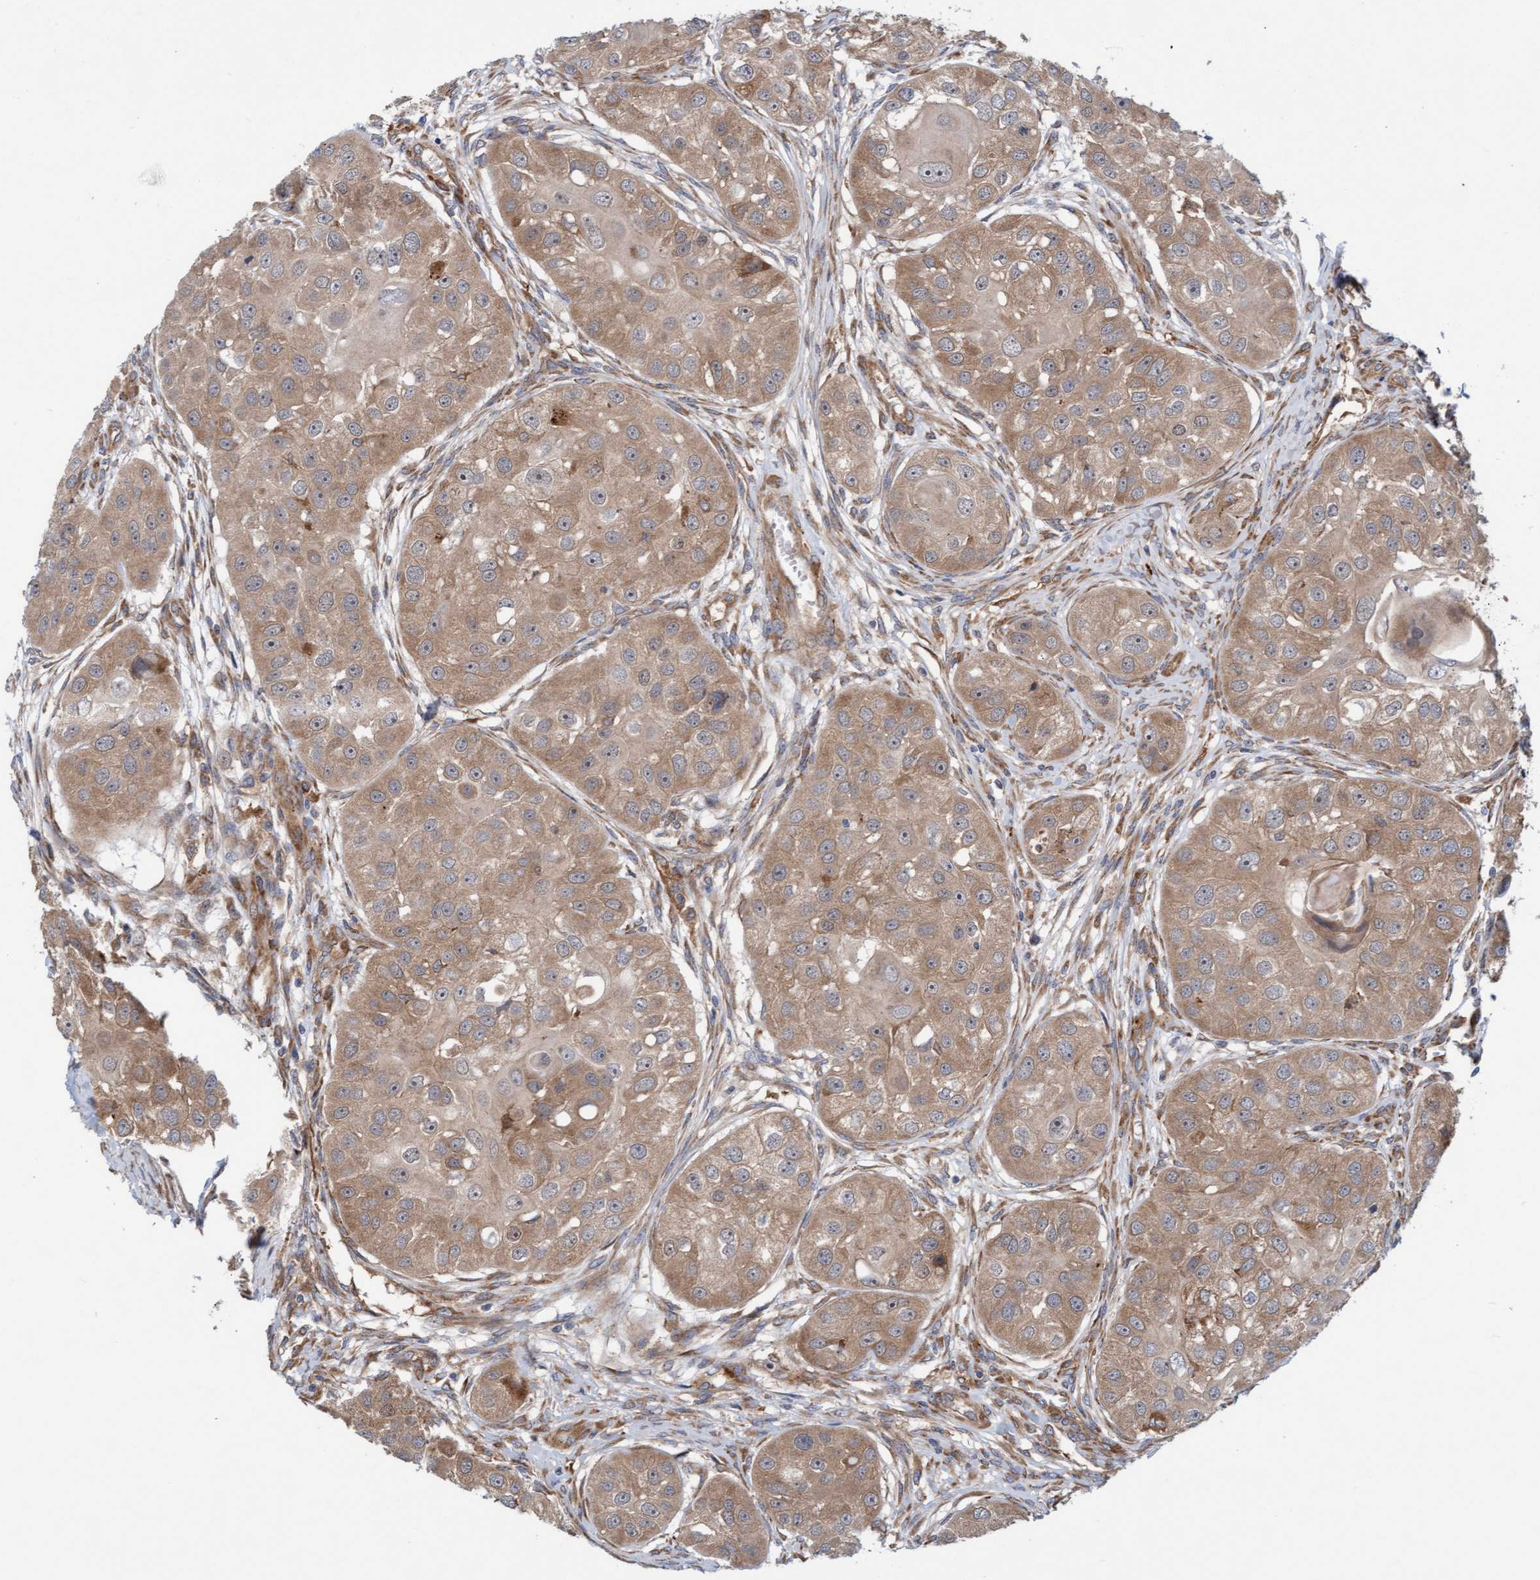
{"staining": {"intensity": "weak", "quantity": ">75%", "location": "cytoplasmic/membranous"}, "tissue": "head and neck cancer", "cell_type": "Tumor cells", "image_type": "cancer", "snomed": [{"axis": "morphology", "description": "Normal tissue, NOS"}, {"axis": "morphology", "description": "Squamous cell carcinoma, NOS"}, {"axis": "topography", "description": "Skeletal muscle"}, {"axis": "topography", "description": "Head-Neck"}], "caption": "The immunohistochemical stain shows weak cytoplasmic/membranous staining in tumor cells of squamous cell carcinoma (head and neck) tissue.", "gene": "KIAA0753", "patient": {"sex": "male", "age": 51}}